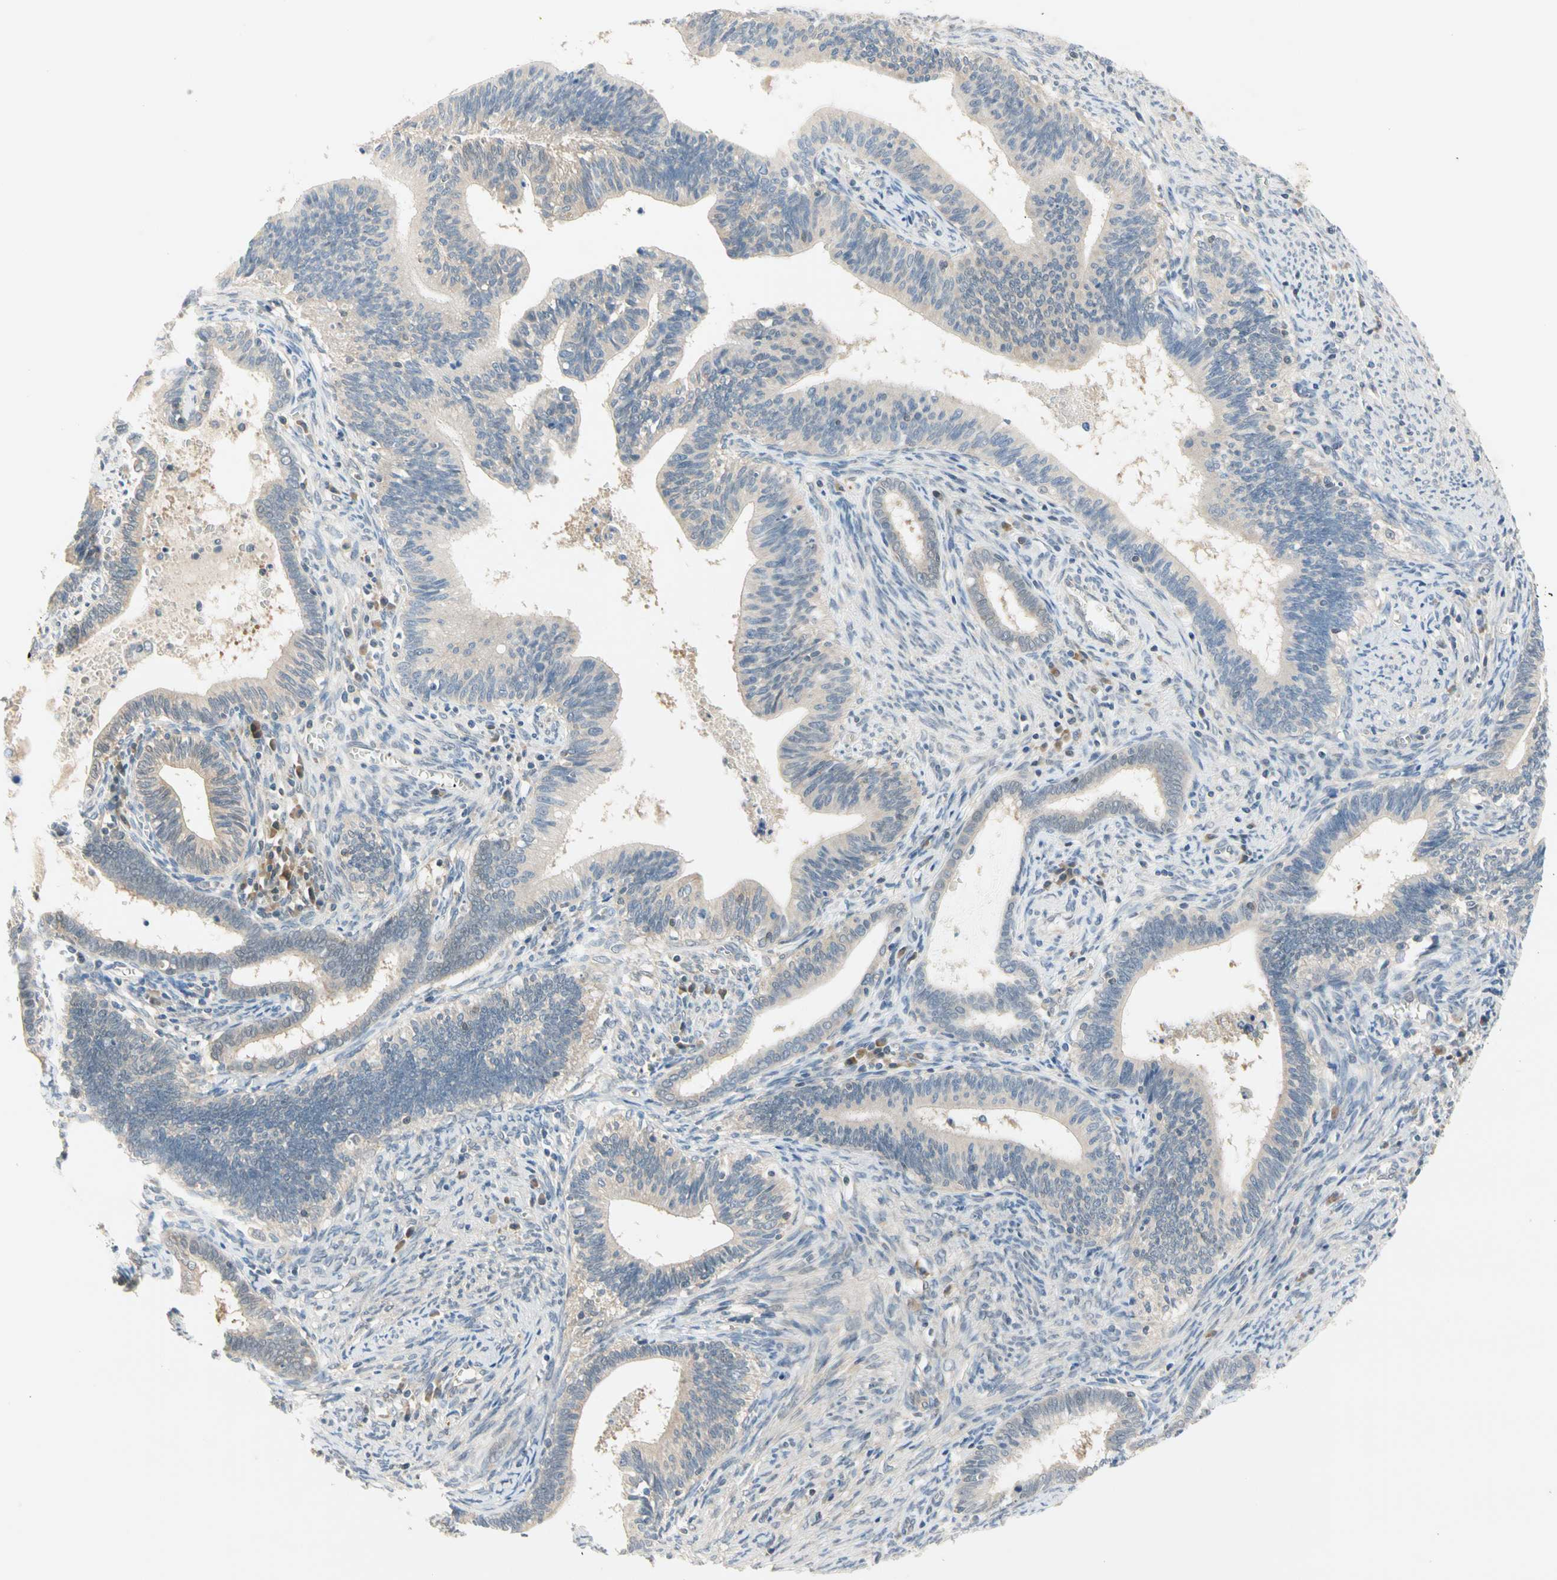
{"staining": {"intensity": "weak", "quantity": ">75%", "location": "cytoplasmic/membranous"}, "tissue": "cervical cancer", "cell_type": "Tumor cells", "image_type": "cancer", "snomed": [{"axis": "morphology", "description": "Adenocarcinoma, NOS"}, {"axis": "topography", "description": "Cervix"}], "caption": "Cervical adenocarcinoma tissue displays weak cytoplasmic/membranous staining in approximately >75% of tumor cells, visualized by immunohistochemistry.", "gene": "MPI", "patient": {"sex": "female", "age": 44}}